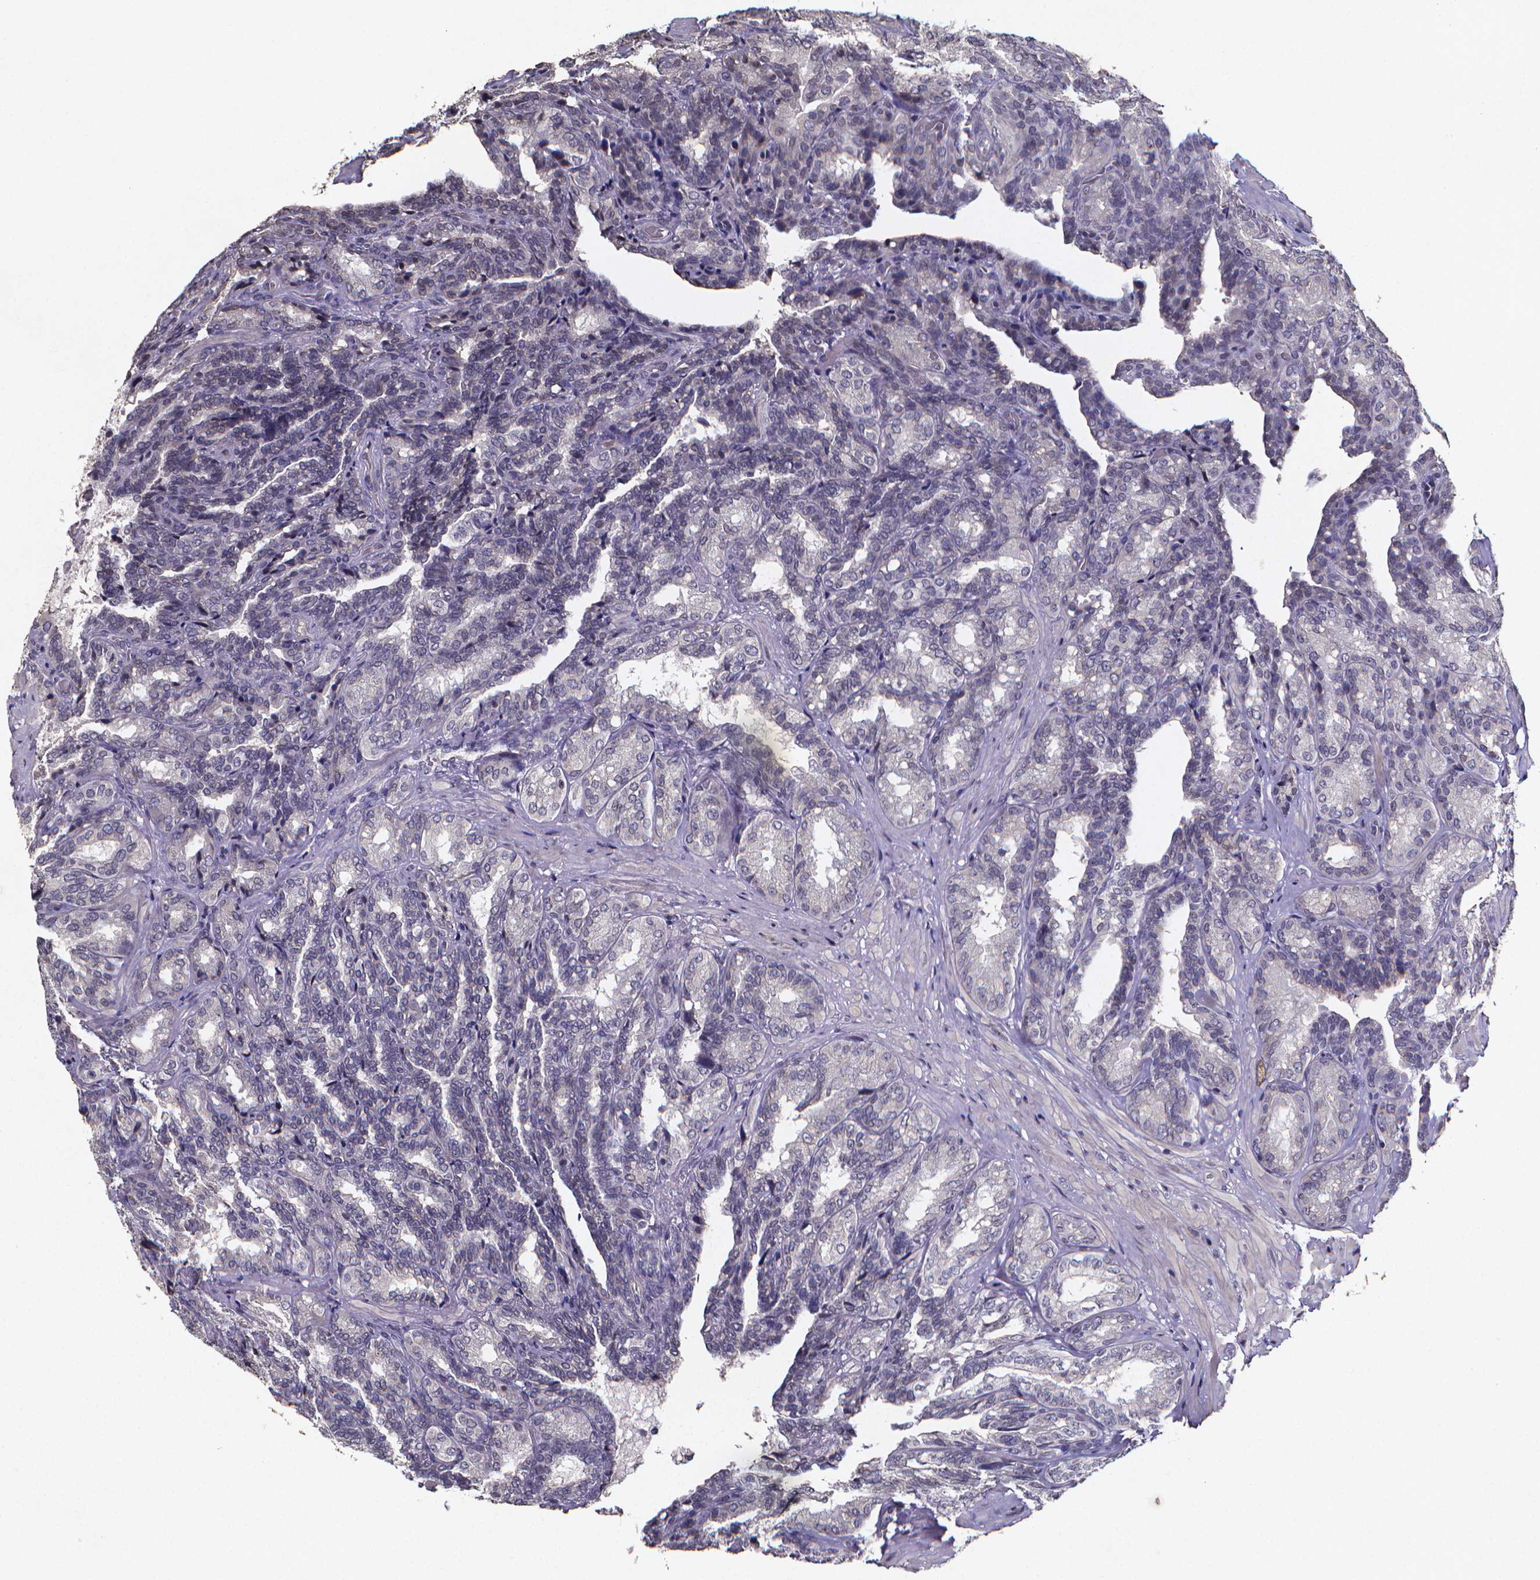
{"staining": {"intensity": "negative", "quantity": "none", "location": "none"}, "tissue": "seminal vesicle", "cell_type": "Glandular cells", "image_type": "normal", "snomed": [{"axis": "morphology", "description": "Normal tissue, NOS"}, {"axis": "topography", "description": "Seminal veicle"}], "caption": "An IHC image of benign seminal vesicle is shown. There is no staining in glandular cells of seminal vesicle. (Stains: DAB (3,3'-diaminobenzidine) immunohistochemistry with hematoxylin counter stain, Microscopy: brightfield microscopy at high magnification).", "gene": "TP73", "patient": {"sex": "male", "age": 68}}